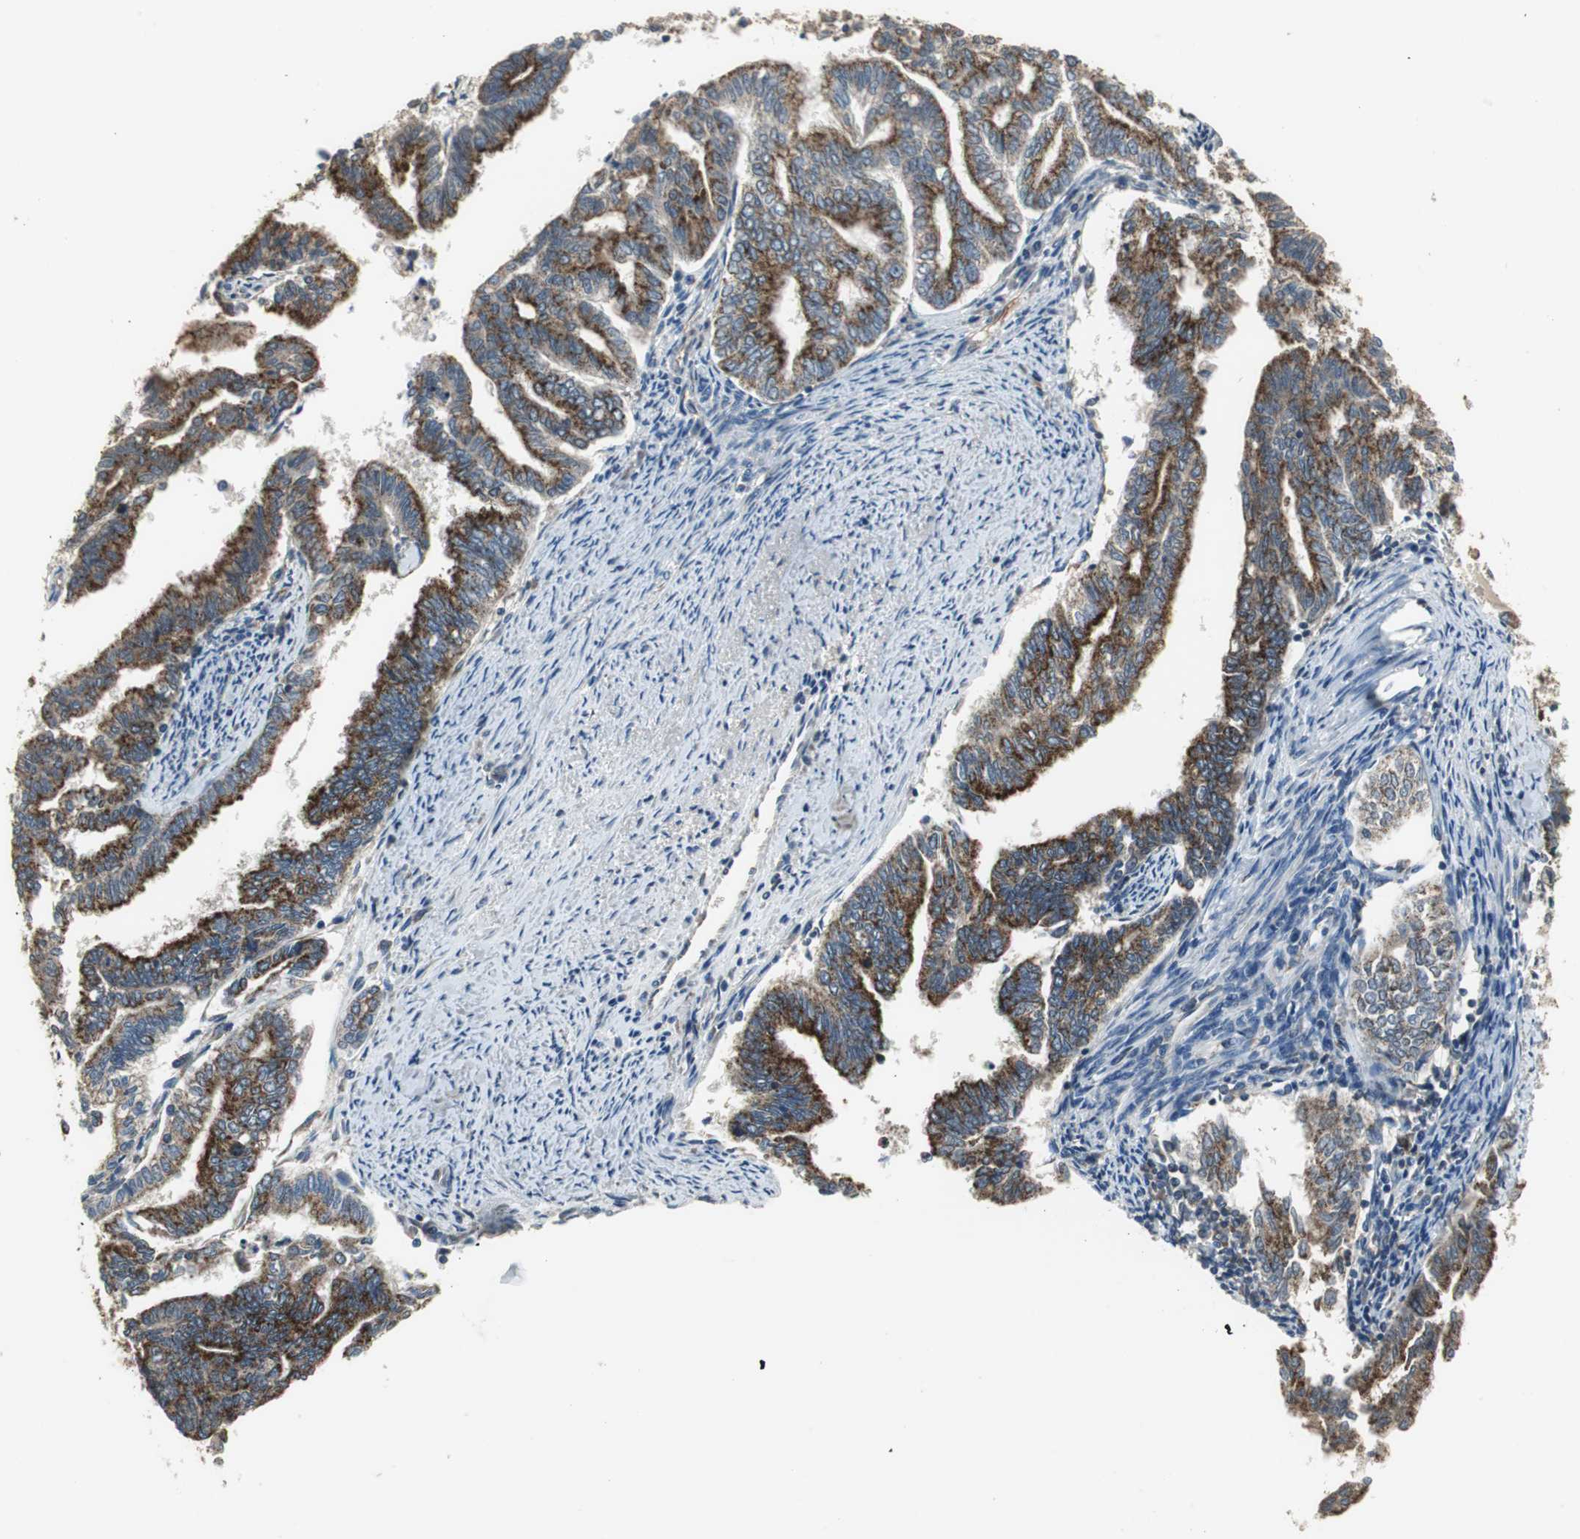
{"staining": {"intensity": "strong", "quantity": ">75%", "location": "cytoplasmic/membranous"}, "tissue": "endometrial cancer", "cell_type": "Tumor cells", "image_type": "cancer", "snomed": [{"axis": "morphology", "description": "Adenocarcinoma, NOS"}, {"axis": "topography", "description": "Endometrium"}], "caption": "This image shows adenocarcinoma (endometrial) stained with immunohistochemistry (IHC) to label a protein in brown. The cytoplasmic/membranous of tumor cells show strong positivity for the protein. Nuclei are counter-stained blue.", "gene": "PI4KB", "patient": {"sex": "female", "age": 79}}